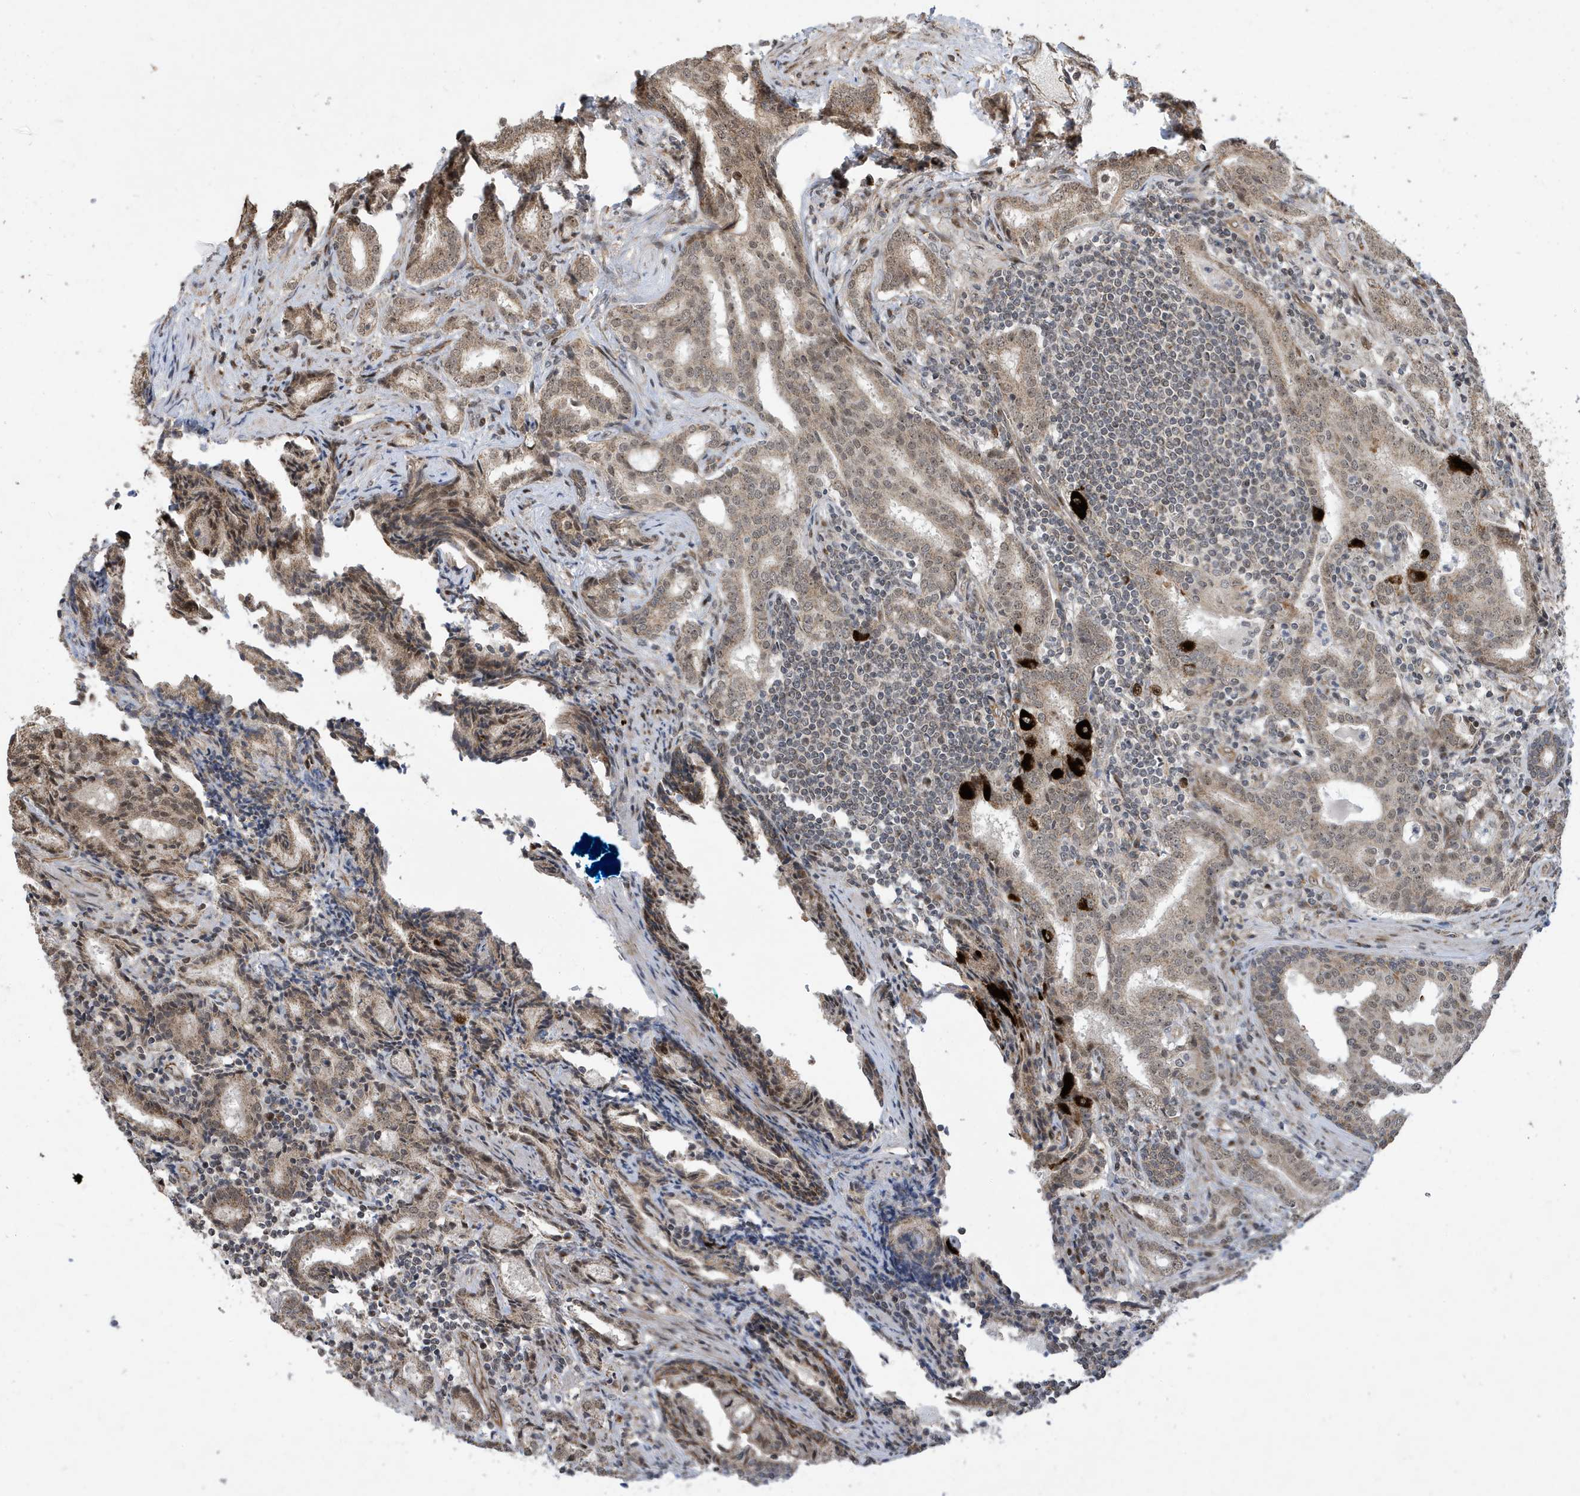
{"staining": {"intensity": "weak", "quantity": "25%-75%", "location": "cytoplasmic/membranous,nuclear"}, "tissue": "prostate cancer", "cell_type": "Tumor cells", "image_type": "cancer", "snomed": [{"axis": "morphology", "description": "Adenocarcinoma, High grade"}, {"axis": "topography", "description": "Prostate"}], "caption": "The image shows a brown stain indicating the presence of a protein in the cytoplasmic/membranous and nuclear of tumor cells in high-grade adenocarcinoma (prostate). (Brightfield microscopy of DAB IHC at high magnification).", "gene": "FAM9B", "patient": {"sex": "male", "age": 63}}